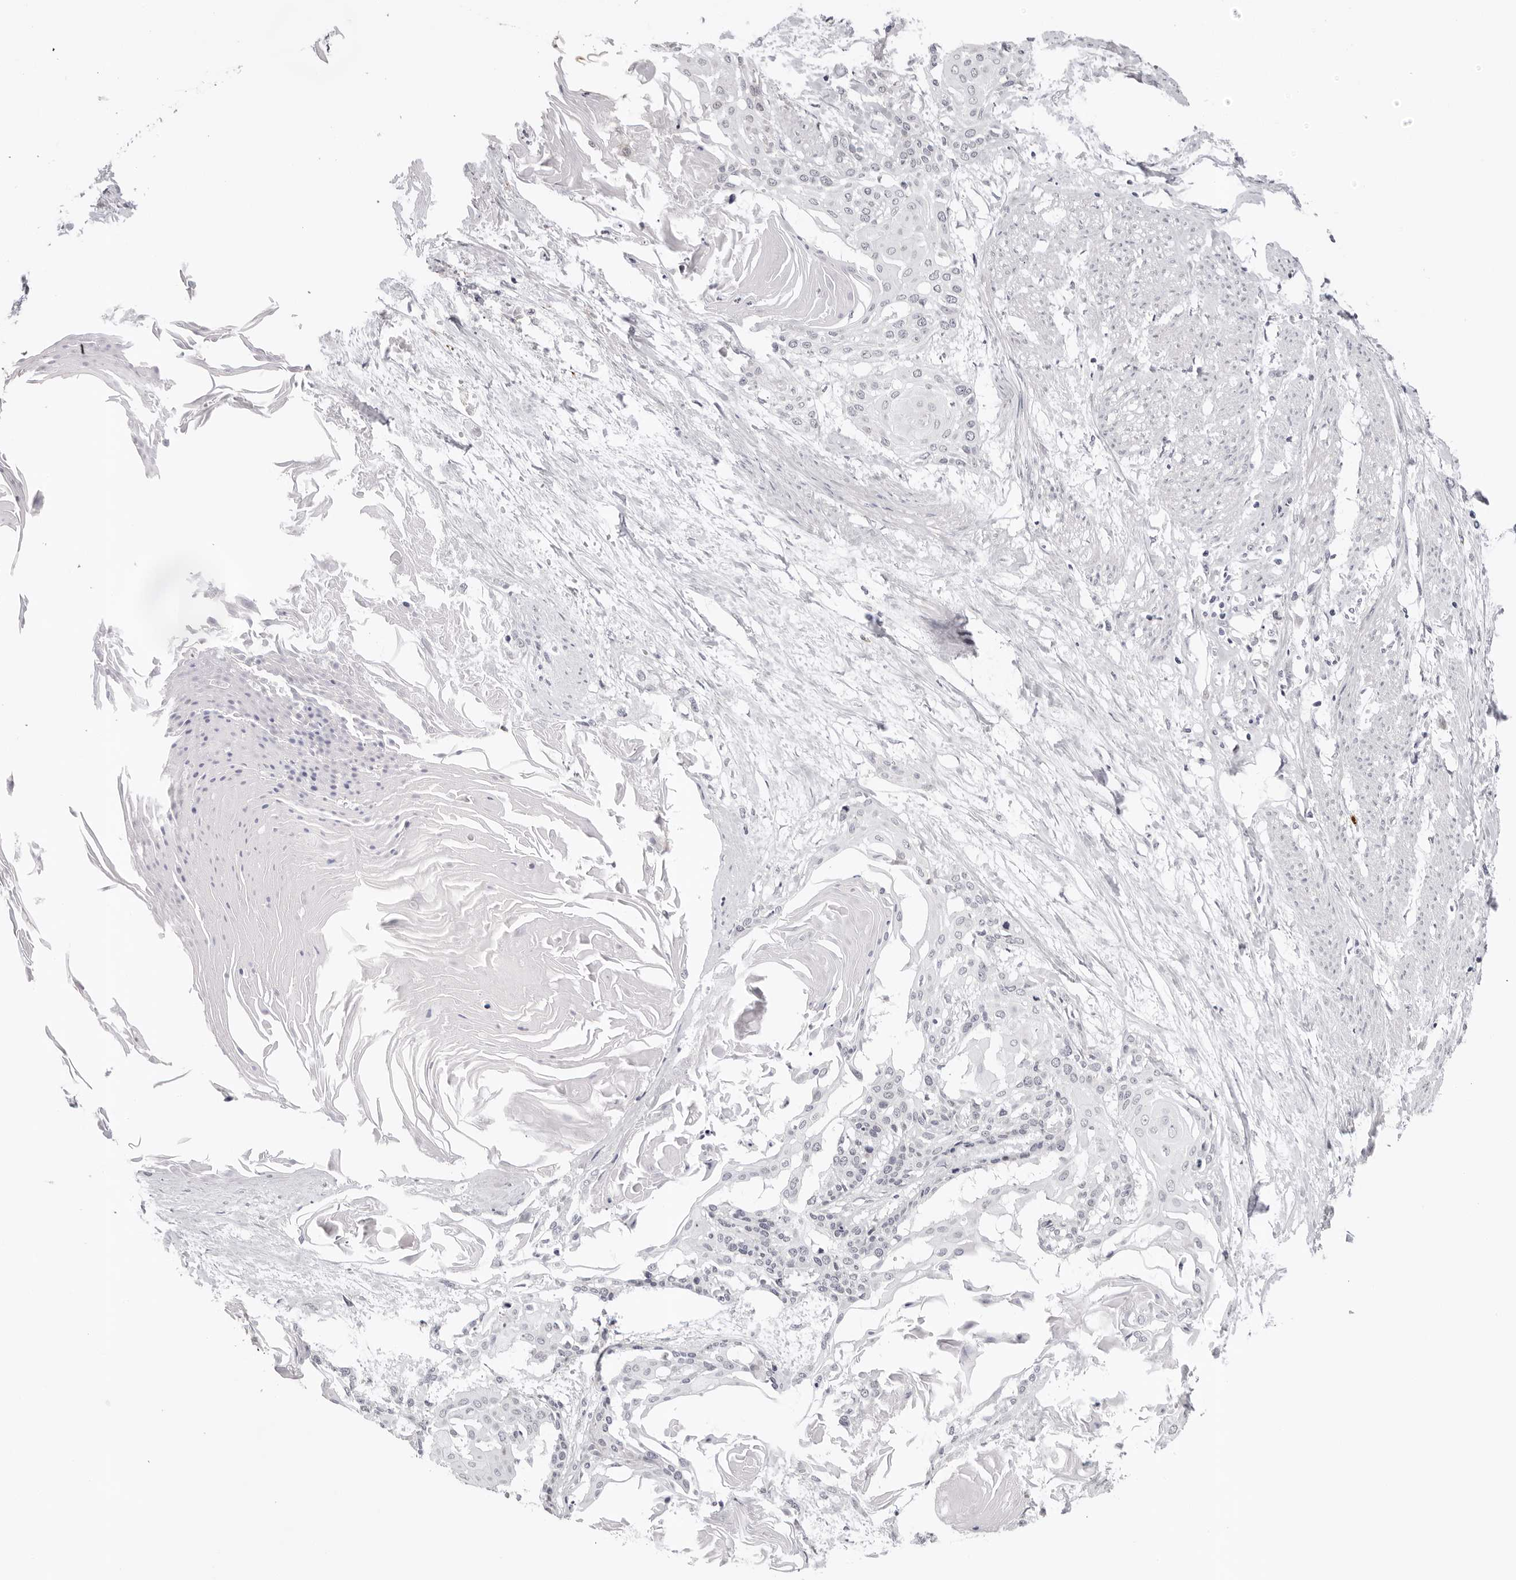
{"staining": {"intensity": "negative", "quantity": "none", "location": "none"}, "tissue": "cervical cancer", "cell_type": "Tumor cells", "image_type": "cancer", "snomed": [{"axis": "morphology", "description": "Squamous cell carcinoma, NOS"}, {"axis": "topography", "description": "Cervix"}], "caption": "This is an IHC image of human cervical cancer. There is no positivity in tumor cells.", "gene": "IL17RA", "patient": {"sex": "female", "age": 57}}